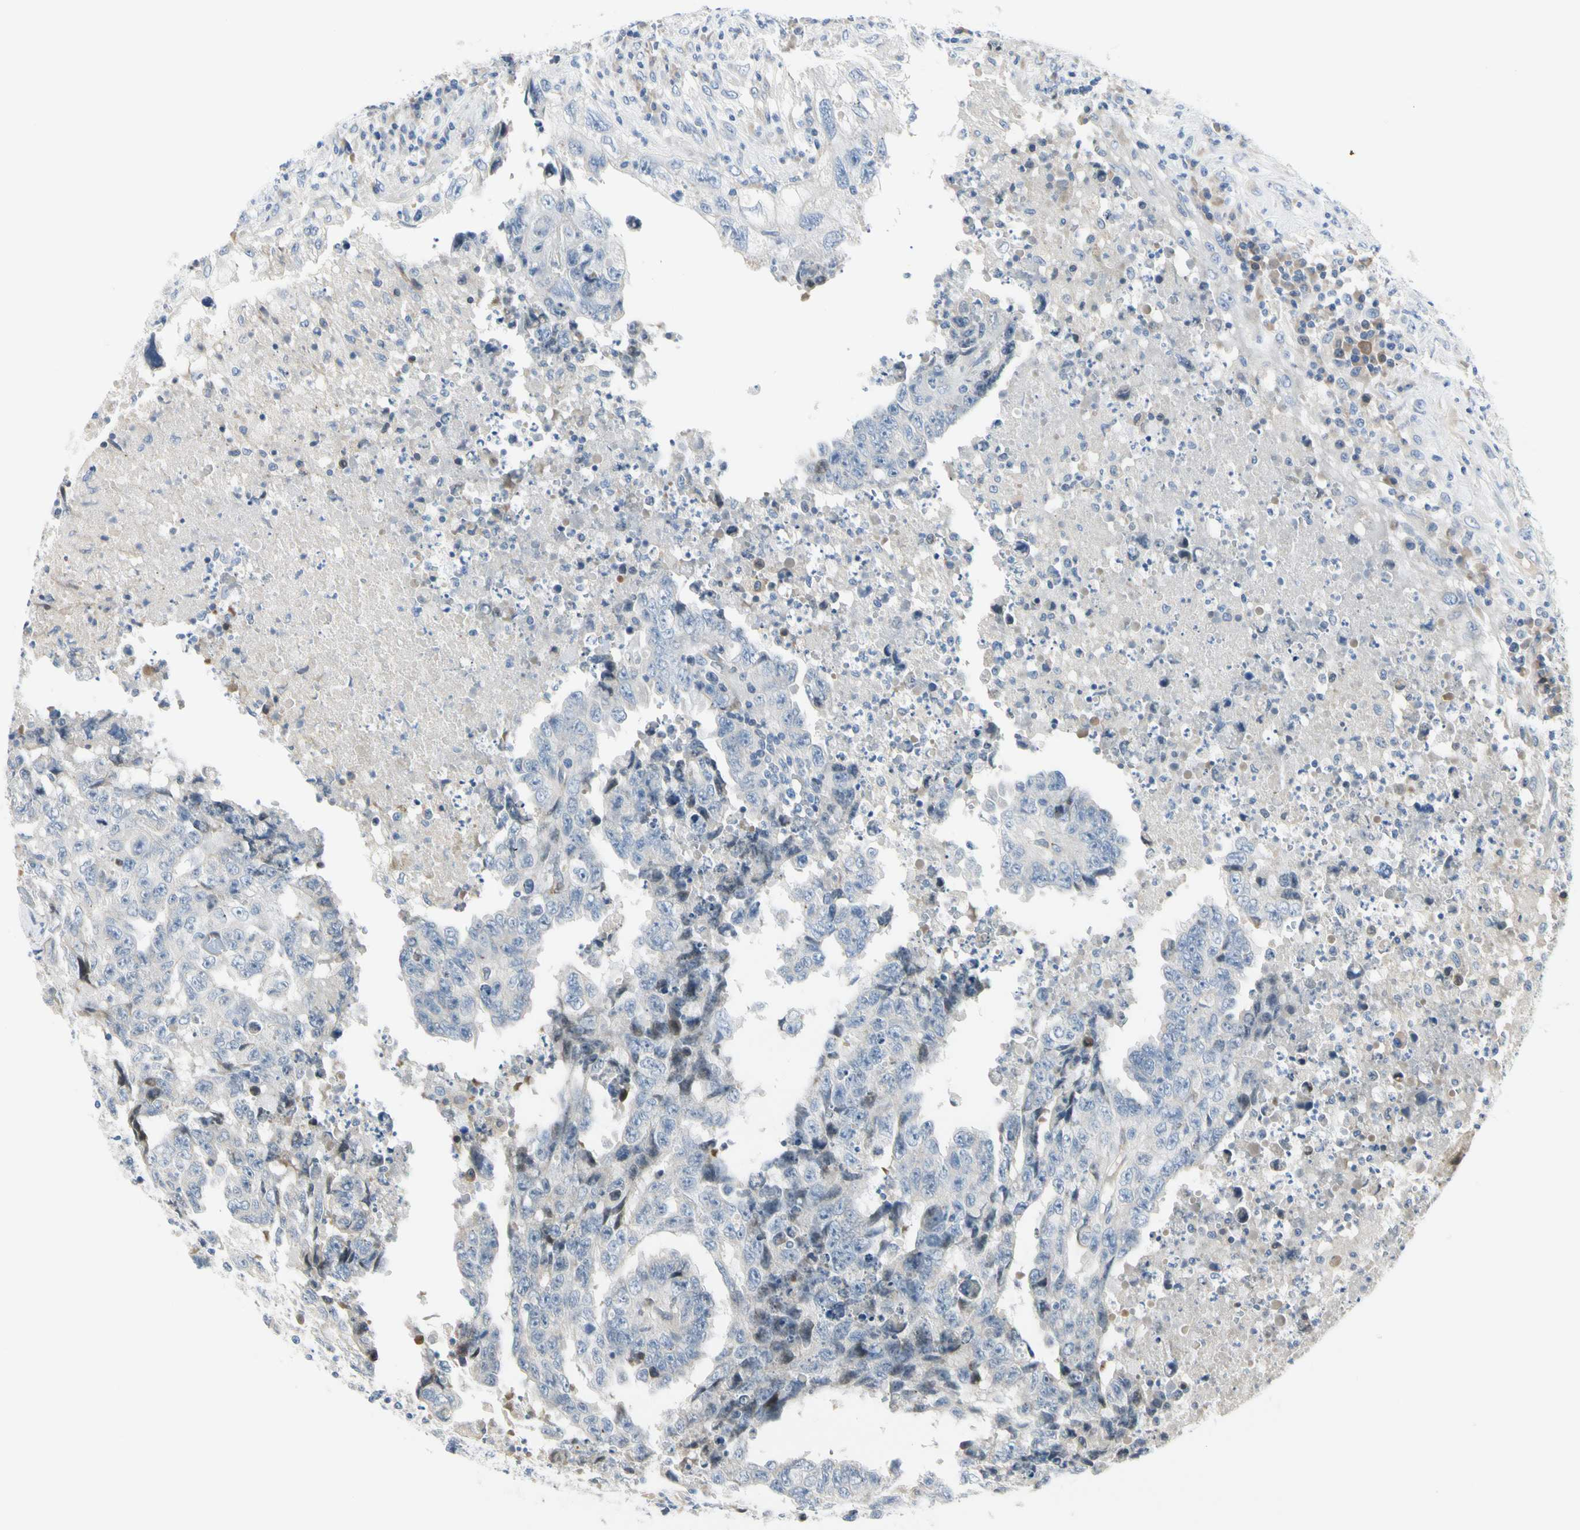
{"staining": {"intensity": "negative", "quantity": "none", "location": "none"}, "tissue": "testis cancer", "cell_type": "Tumor cells", "image_type": "cancer", "snomed": [{"axis": "morphology", "description": "Necrosis, NOS"}, {"axis": "morphology", "description": "Carcinoma, Embryonal, NOS"}, {"axis": "topography", "description": "Testis"}], "caption": "Tumor cells are negative for brown protein staining in testis cancer (embryonal carcinoma).", "gene": "NPDC1", "patient": {"sex": "male", "age": 19}}